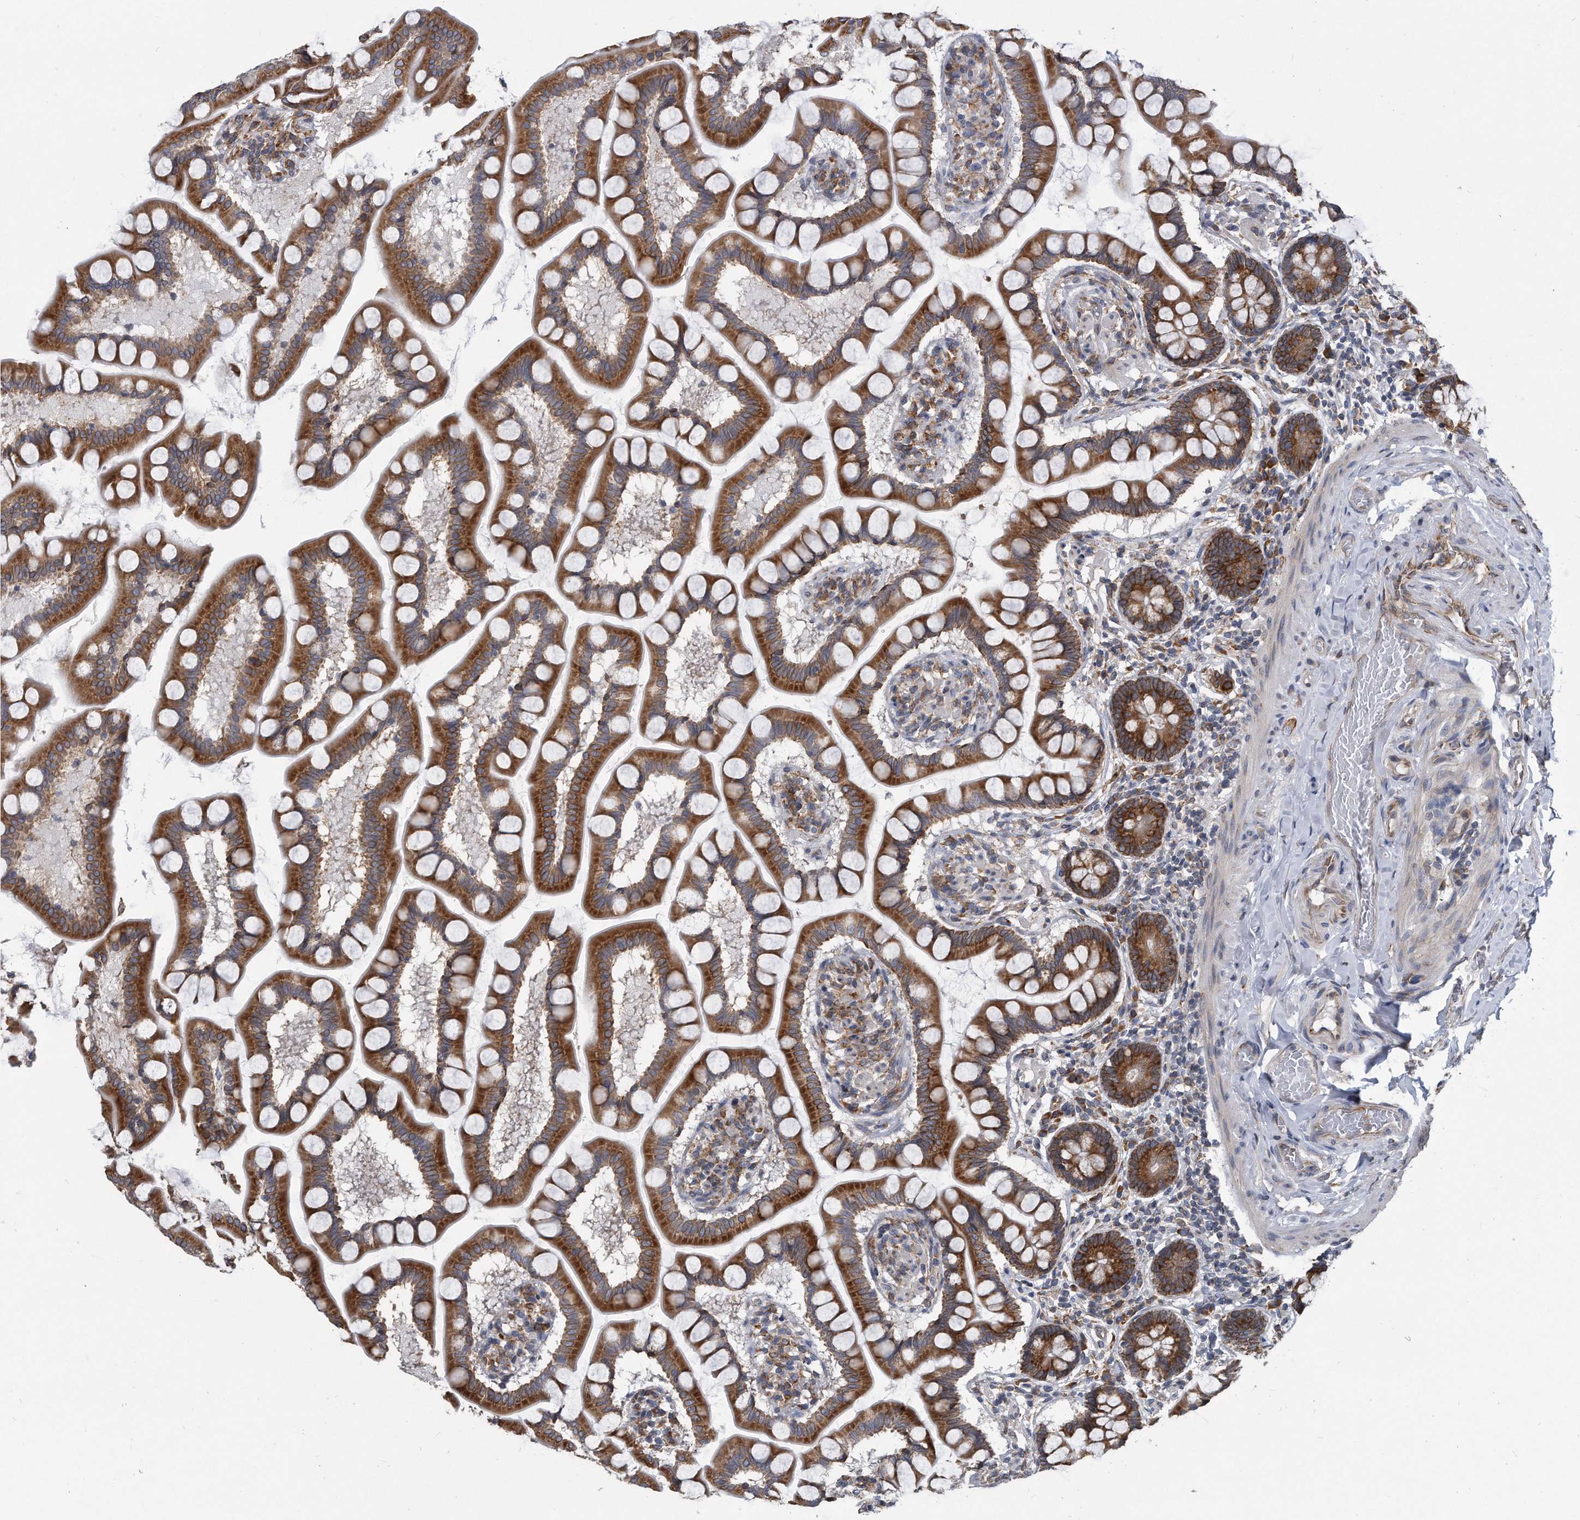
{"staining": {"intensity": "strong", "quantity": ">75%", "location": "cytoplasmic/membranous"}, "tissue": "small intestine", "cell_type": "Glandular cells", "image_type": "normal", "snomed": [{"axis": "morphology", "description": "Normal tissue, NOS"}, {"axis": "topography", "description": "Small intestine"}], "caption": "This photomicrograph shows immunohistochemistry (IHC) staining of unremarkable small intestine, with high strong cytoplasmic/membranous staining in approximately >75% of glandular cells.", "gene": "CCDC47", "patient": {"sex": "male", "age": 41}}